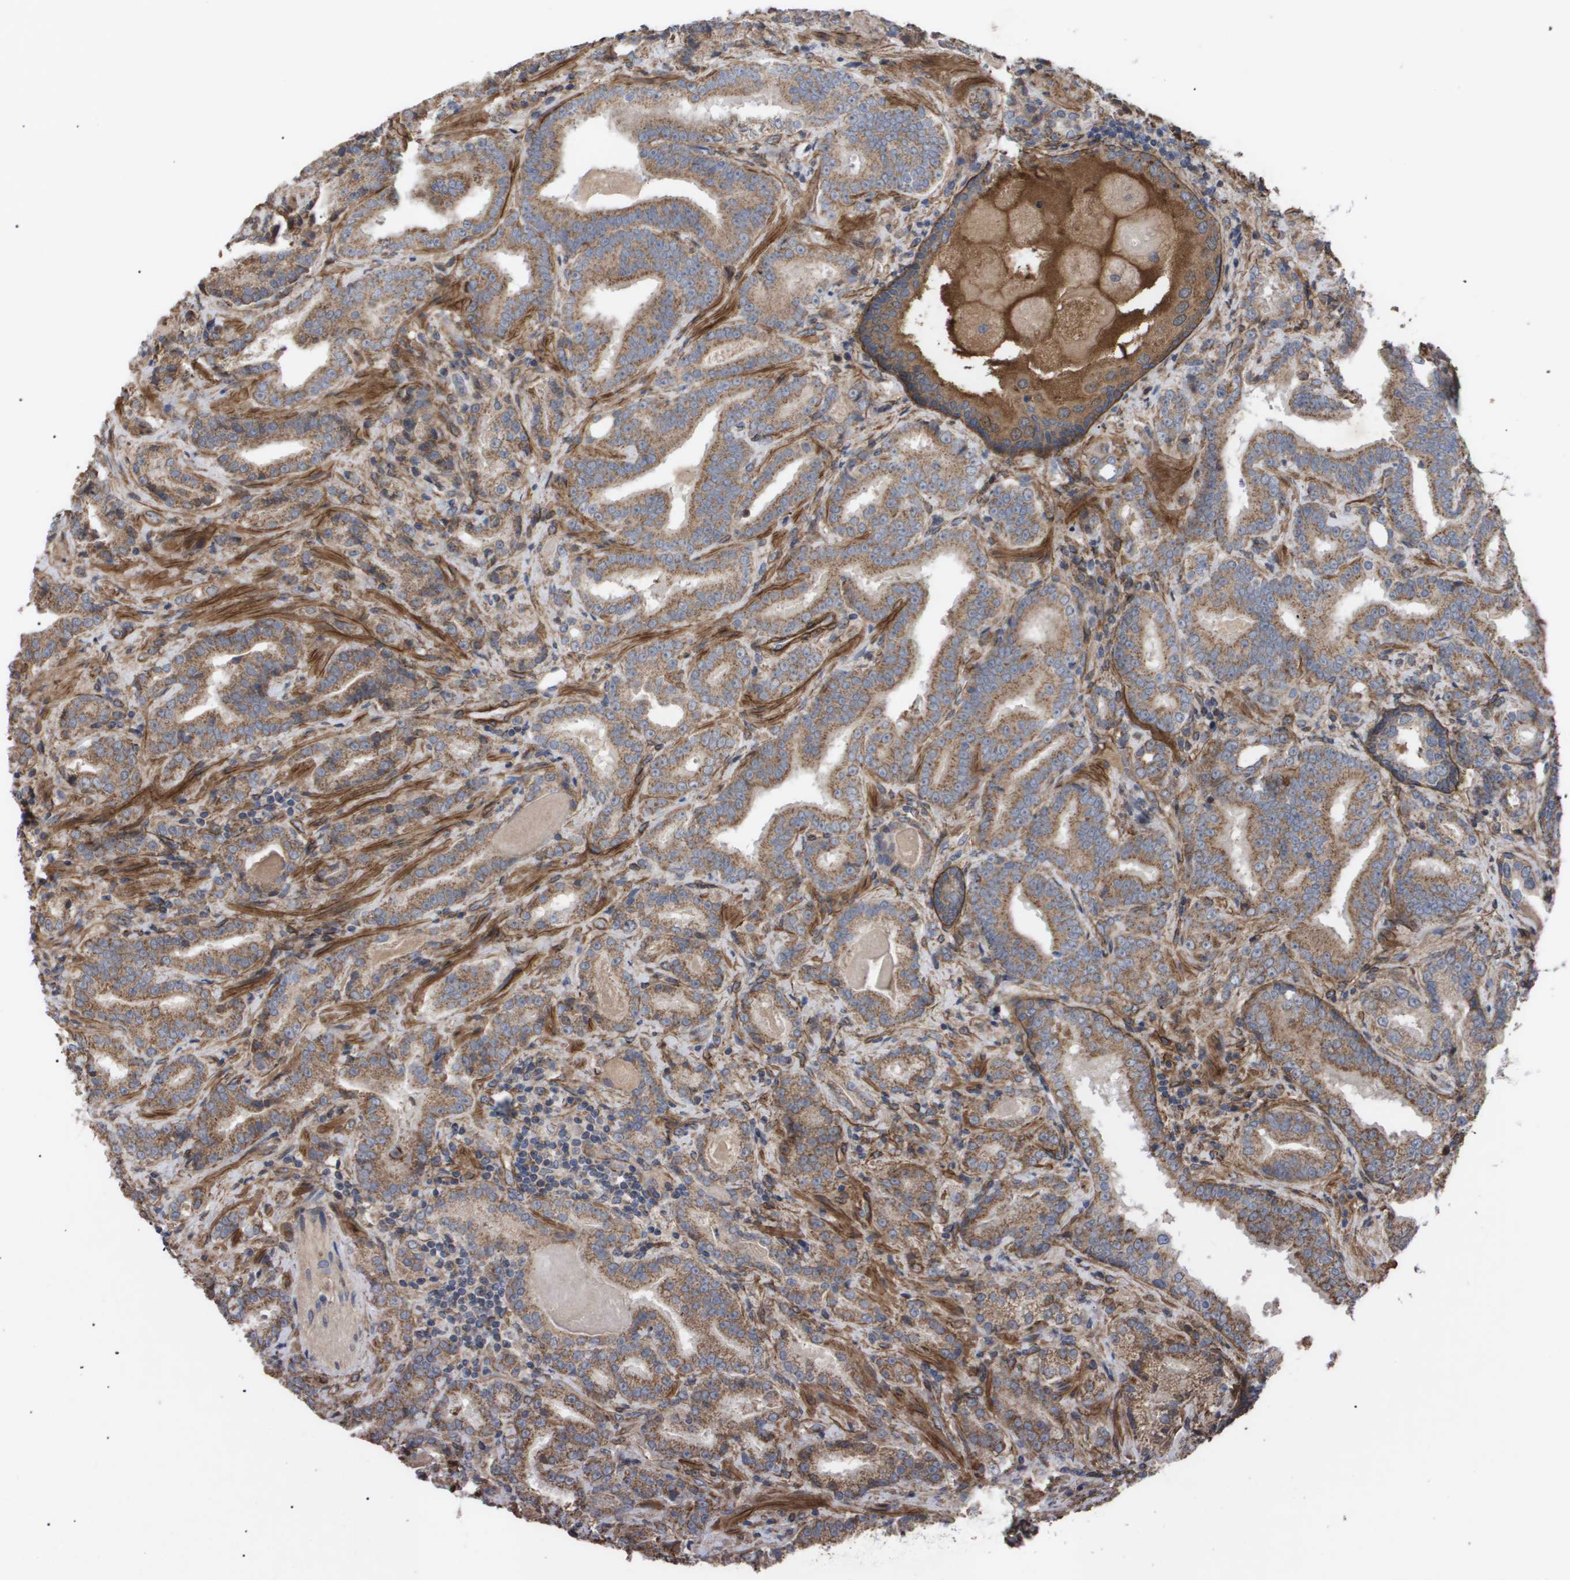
{"staining": {"intensity": "moderate", "quantity": ">75%", "location": "cytoplasmic/membranous"}, "tissue": "prostate cancer", "cell_type": "Tumor cells", "image_type": "cancer", "snomed": [{"axis": "morphology", "description": "Adenocarcinoma, Low grade"}, {"axis": "topography", "description": "Prostate"}], "caption": "The histopathology image reveals a brown stain indicating the presence of a protein in the cytoplasmic/membranous of tumor cells in prostate adenocarcinoma (low-grade).", "gene": "TNS1", "patient": {"sex": "male", "age": 60}}